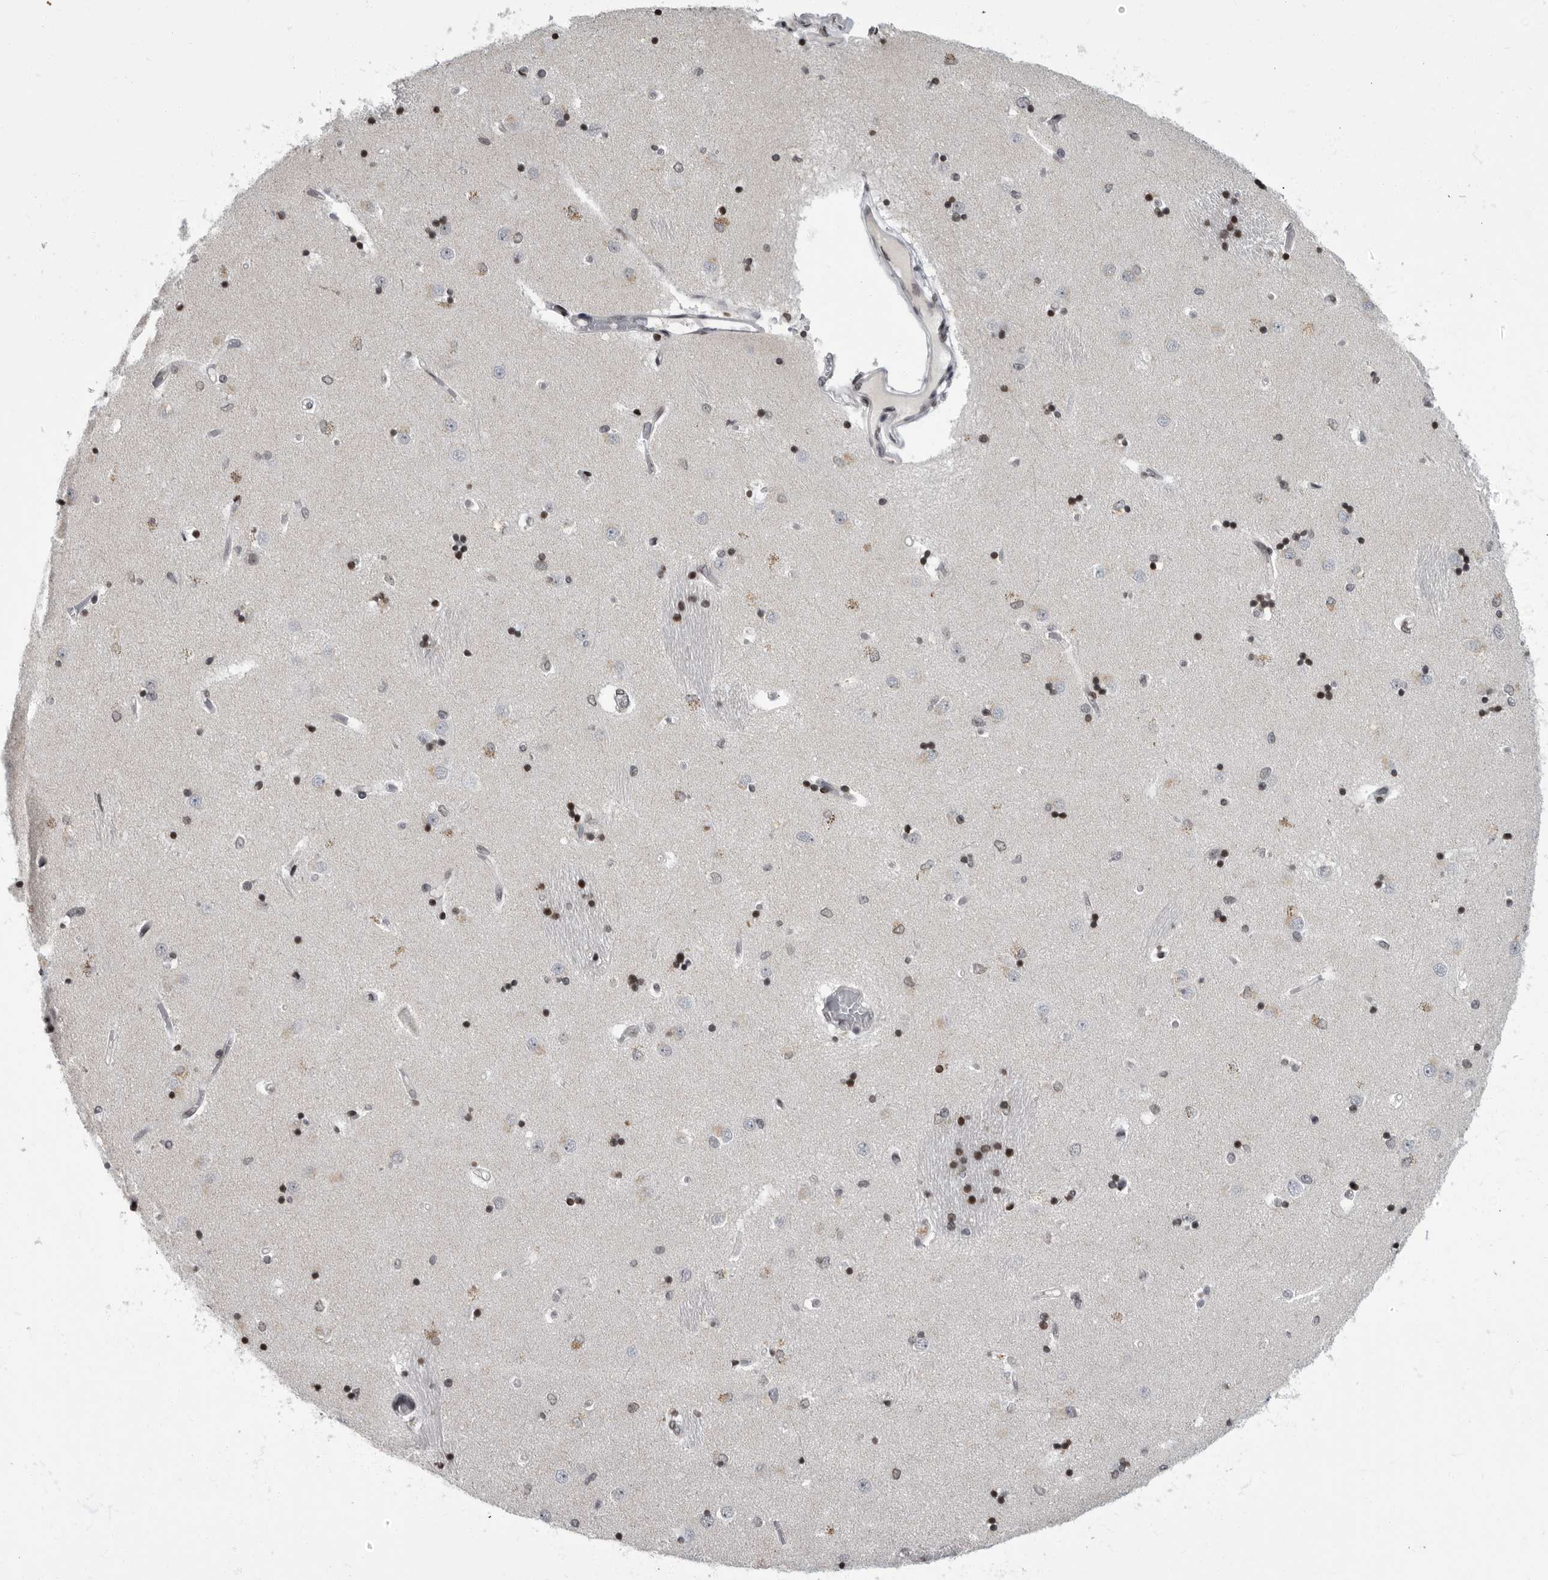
{"staining": {"intensity": "strong", "quantity": ">75%", "location": "nuclear"}, "tissue": "caudate", "cell_type": "Glial cells", "image_type": "normal", "snomed": [{"axis": "morphology", "description": "Normal tissue, NOS"}, {"axis": "topography", "description": "Lateral ventricle wall"}], "caption": "Immunohistochemistry photomicrograph of normal caudate: caudate stained using immunohistochemistry (IHC) demonstrates high levels of strong protein expression localized specifically in the nuclear of glial cells, appearing as a nuclear brown color.", "gene": "EVI5", "patient": {"sex": "male", "age": 45}}